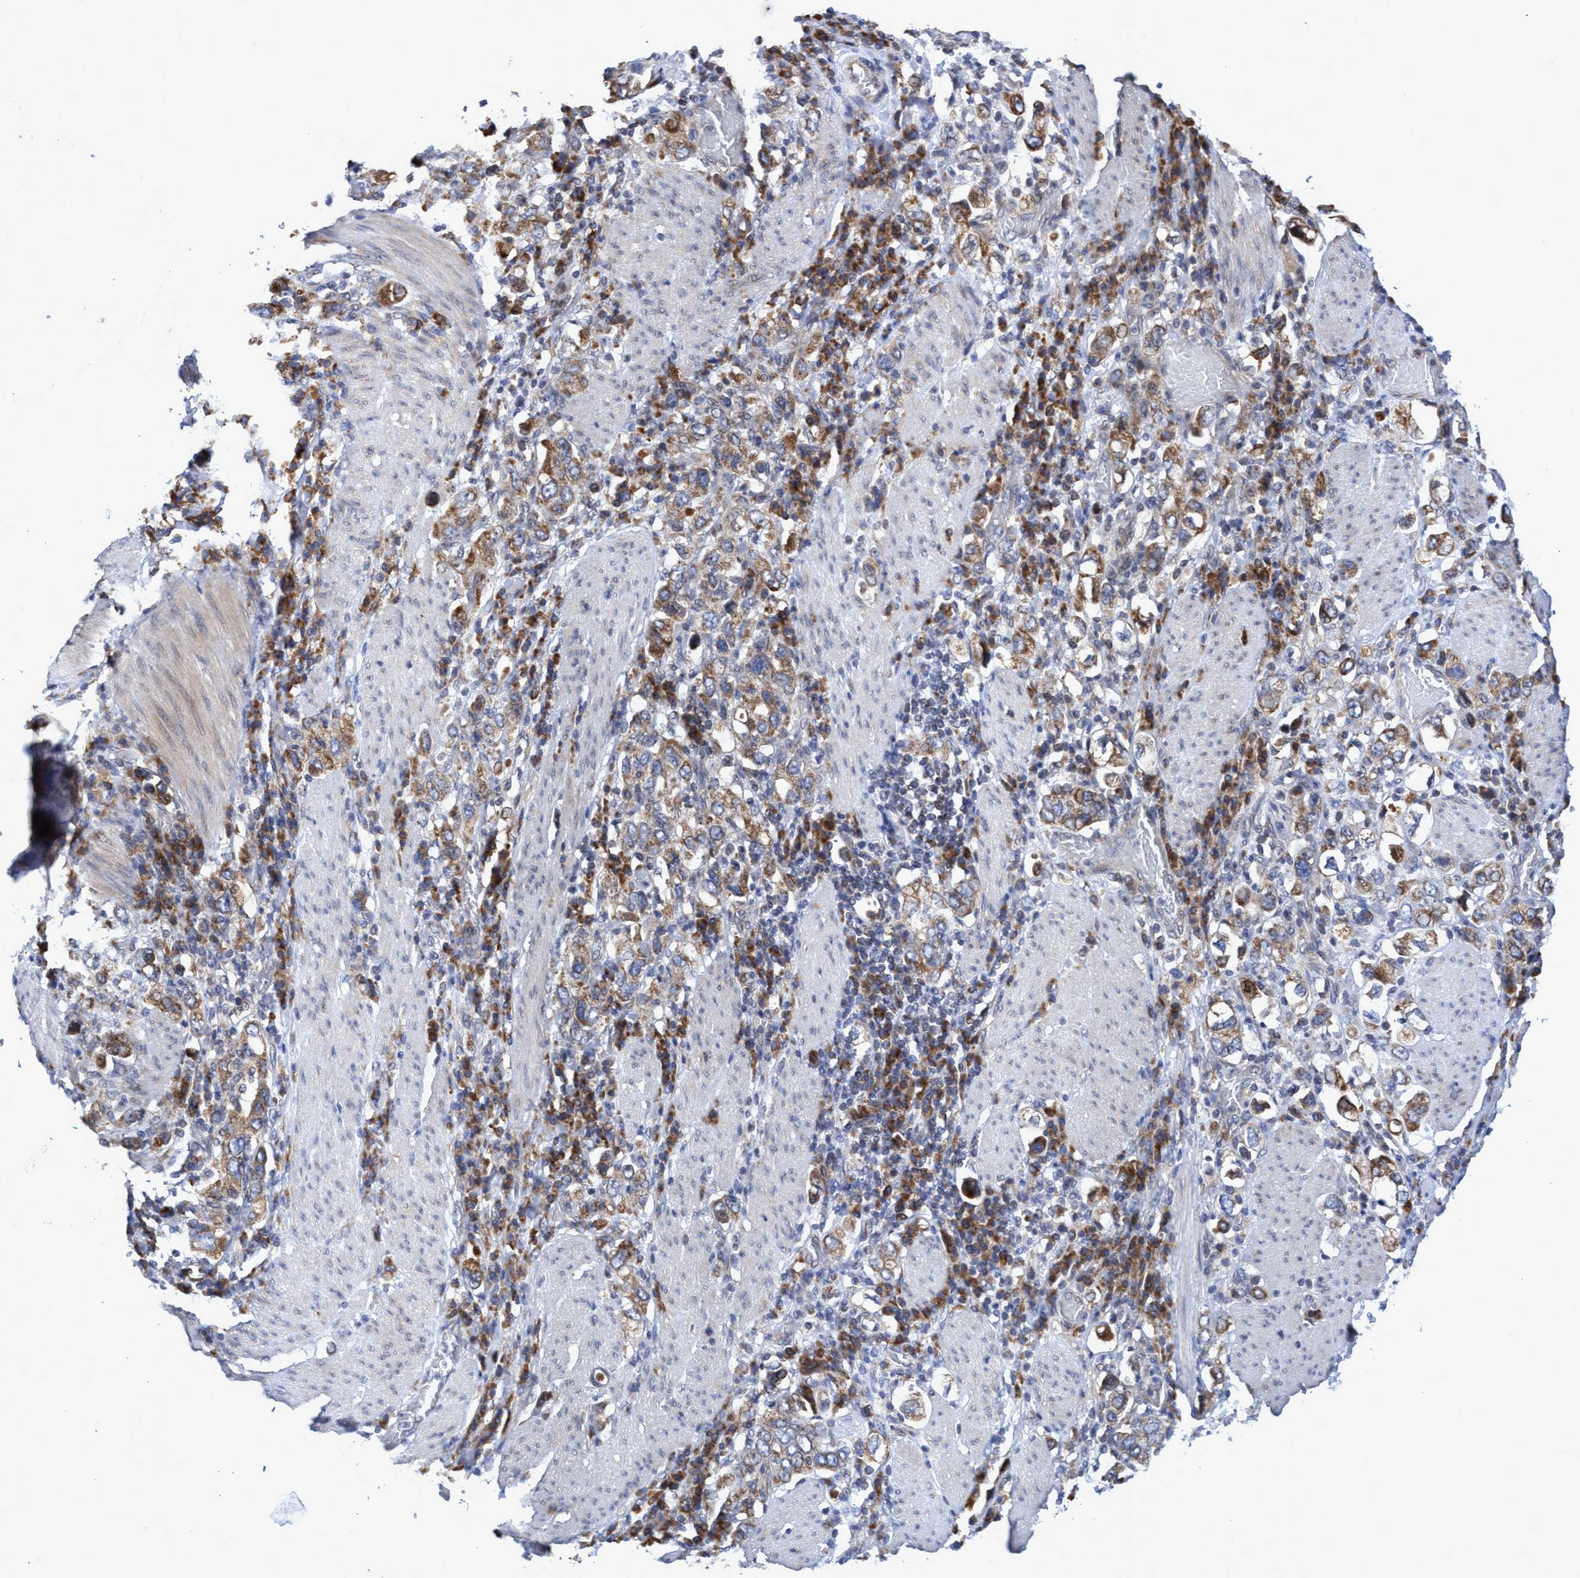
{"staining": {"intensity": "moderate", "quantity": ">75%", "location": "cytoplasmic/membranous"}, "tissue": "stomach cancer", "cell_type": "Tumor cells", "image_type": "cancer", "snomed": [{"axis": "morphology", "description": "Adenocarcinoma, NOS"}, {"axis": "topography", "description": "Stomach, upper"}], "caption": "This is an image of IHC staining of adenocarcinoma (stomach), which shows moderate expression in the cytoplasmic/membranous of tumor cells.", "gene": "NAT16", "patient": {"sex": "male", "age": 62}}